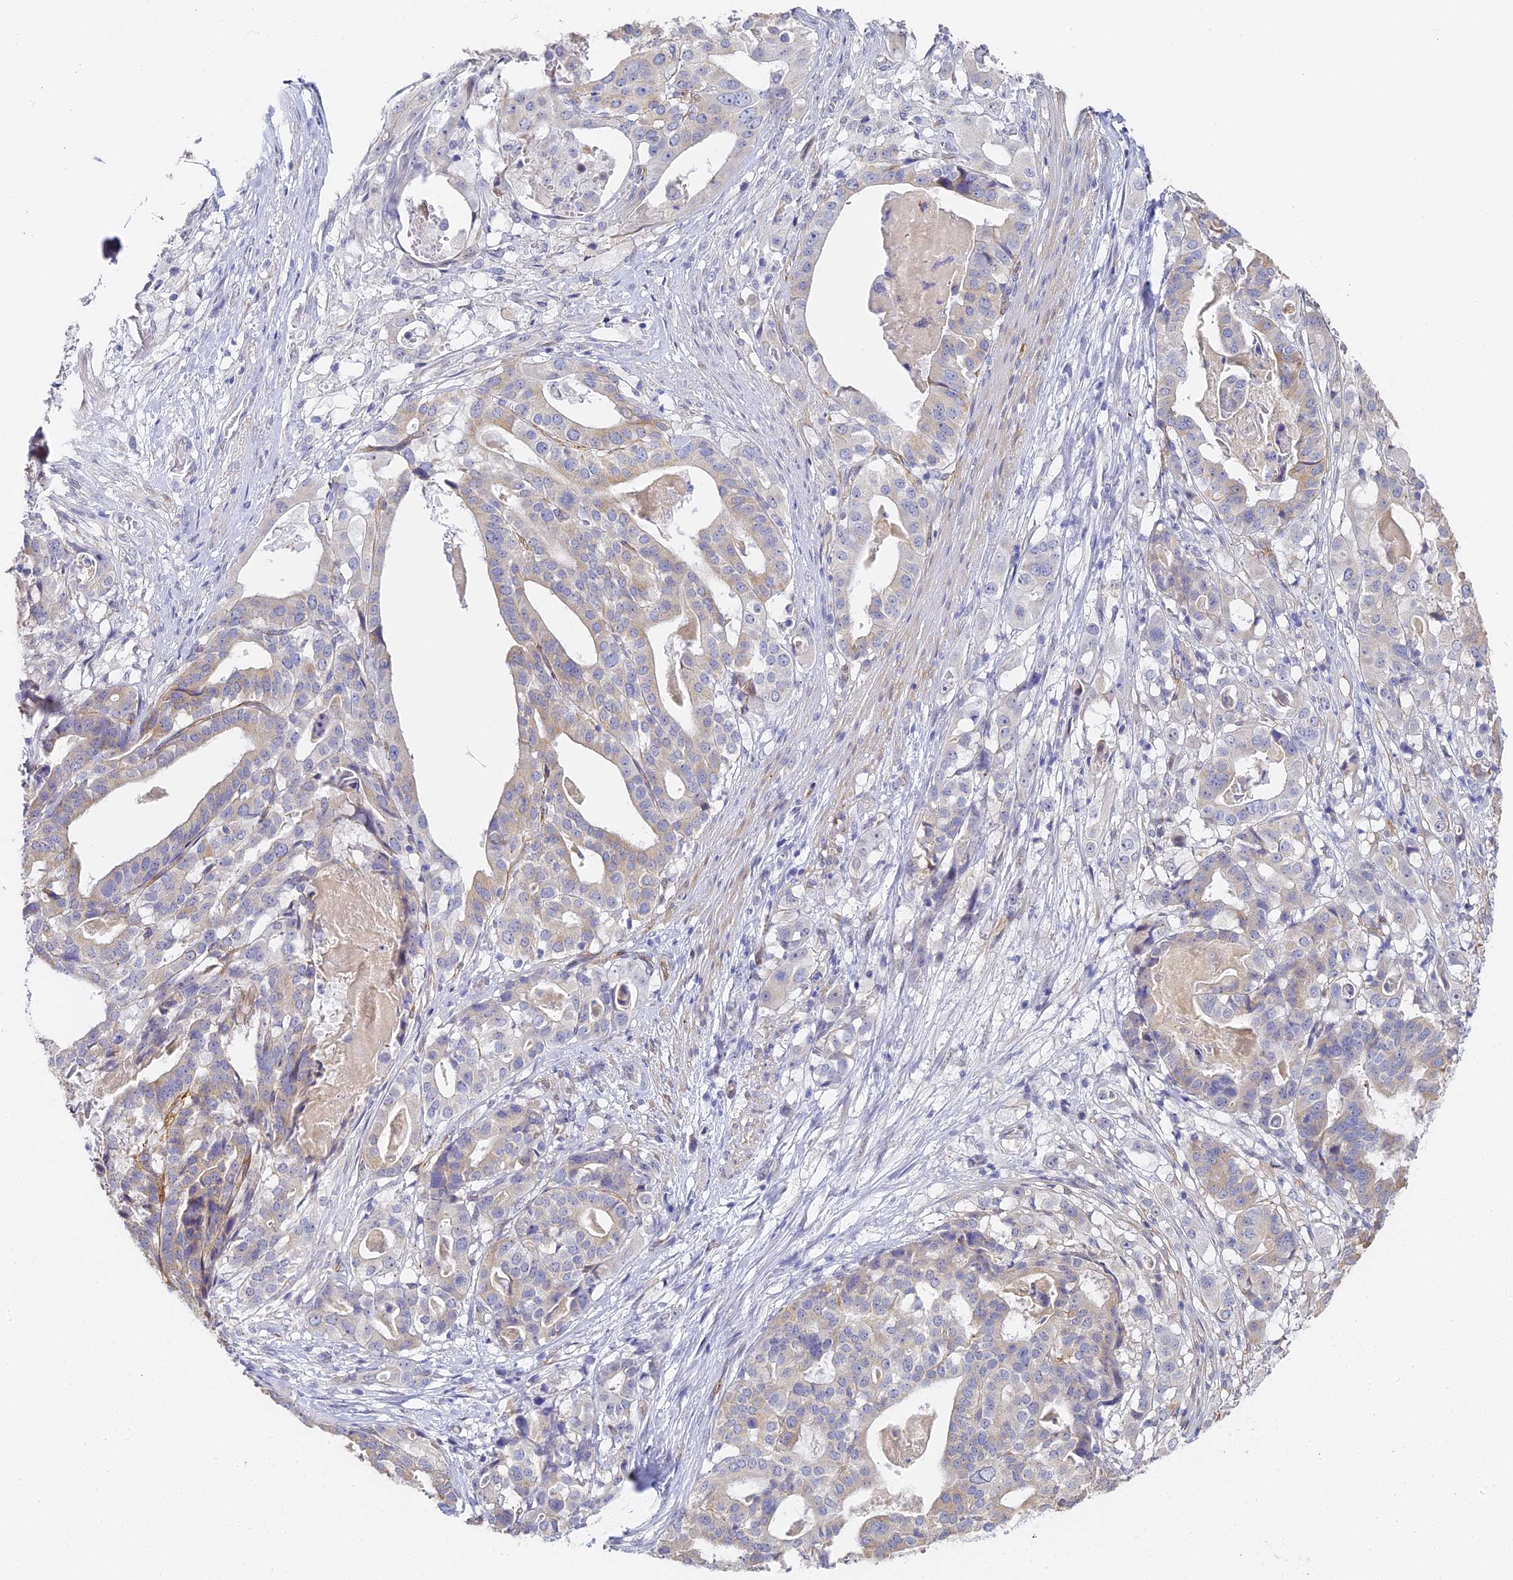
{"staining": {"intensity": "negative", "quantity": "none", "location": "none"}, "tissue": "stomach cancer", "cell_type": "Tumor cells", "image_type": "cancer", "snomed": [{"axis": "morphology", "description": "Adenocarcinoma, NOS"}, {"axis": "topography", "description": "Stomach"}], "caption": "High power microscopy image of an immunohistochemistry photomicrograph of stomach cancer, revealing no significant staining in tumor cells. The staining is performed using DAB brown chromogen with nuclei counter-stained in using hematoxylin.", "gene": "GJA1", "patient": {"sex": "male", "age": 48}}